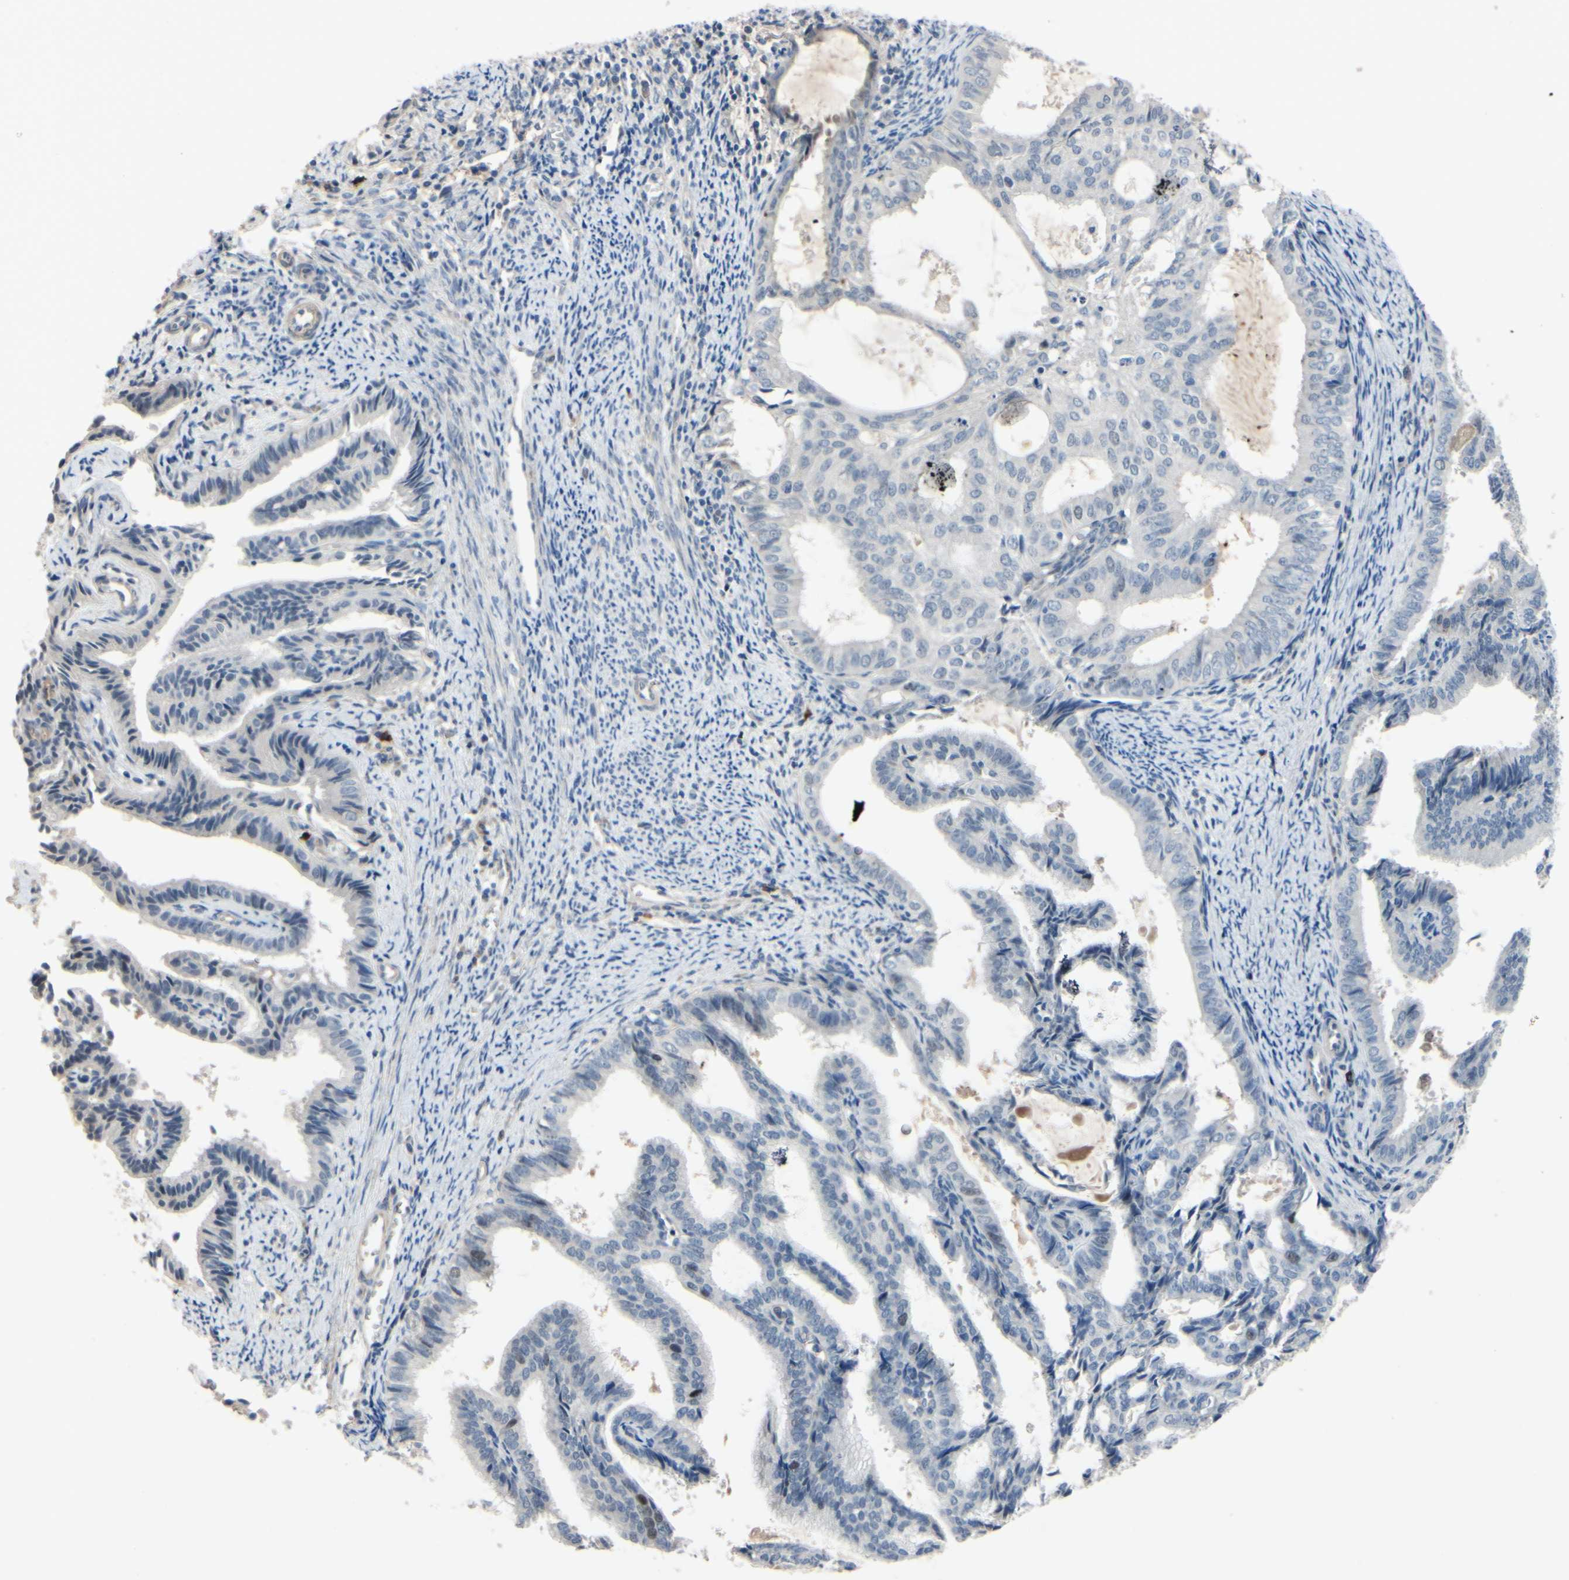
{"staining": {"intensity": "negative", "quantity": "none", "location": "none"}, "tissue": "endometrial cancer", "cell_type": "Tumor cells", "image_type": "cancer", "snomed": [{"axis": "morphology", "description": "Adenocarcinoma, NOS"}, {"axis": "topography", "description": "Endometrium"}], "caption": "IHC histopathology image of neoplastic tissue: endometrial adenocarcinoma stained with DAB (3,3'-diaminobenzidine) shows no significant protein expression in tumor cells. (Stains: DAB immunohistochemistry with hematoxylin counter stain, Microscopy: brightfield microscopy at high magnification).", "gene": "LHX9", "patient": {"sex": "female", "age": 58}}